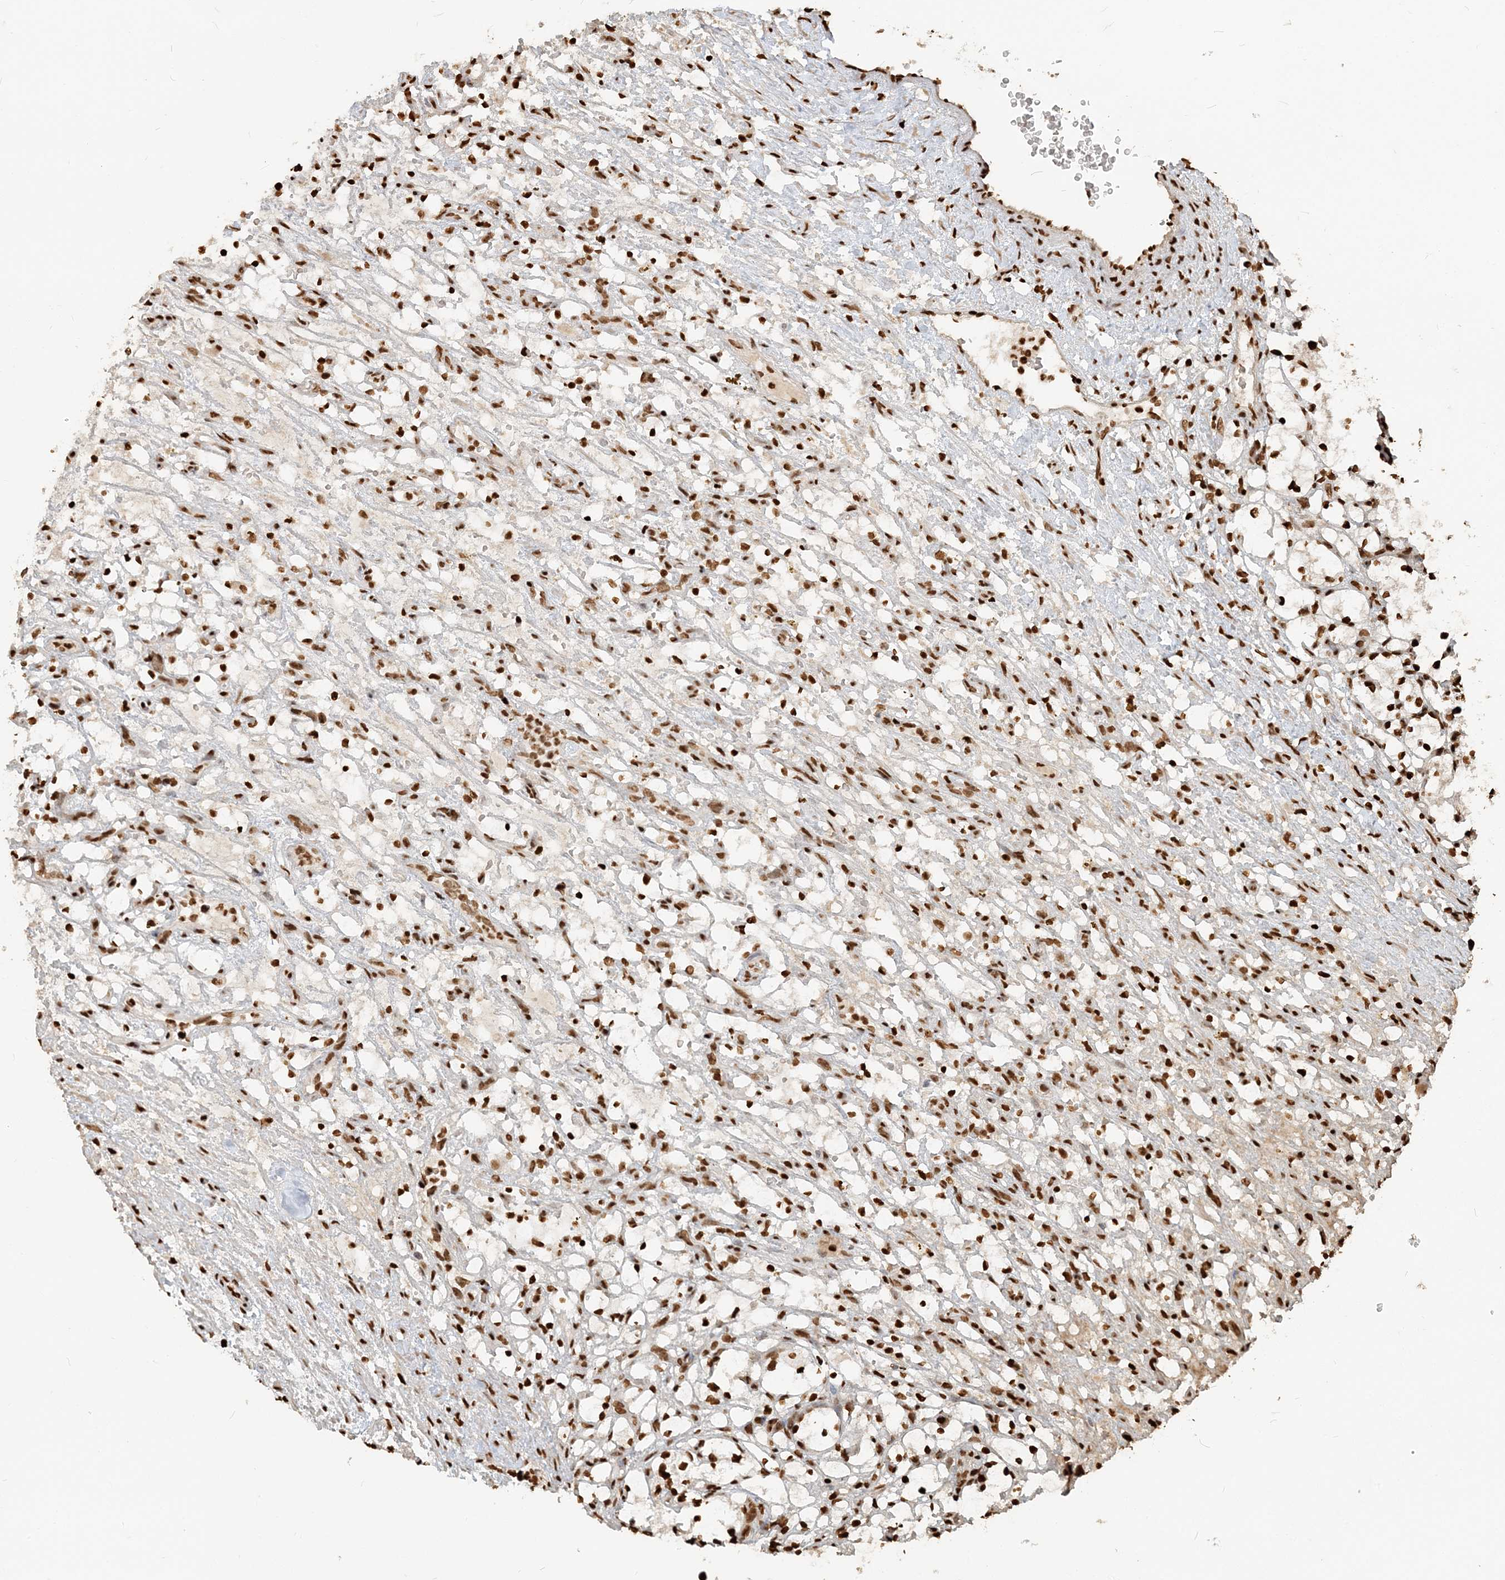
{"staining": {"intensity": "strong", "quantity": ">75%", "location": "nuclear"}, "tissue": "renal cancer", "cell_type": "Tumor cells", "image_type": "cancer", "snomed": [{"axis": "morphology", "description": "Adenocarcinoma, NOS"}, {"axis": "topography", "description": "Kidney"}], "caption": "Renal adenocarcinoma stained with a brown dye shows strong nuclear positive expression in about >75% of tumor cells.", "gene": "H3-3B", "patient": {"sex": "female", "age": 69}}